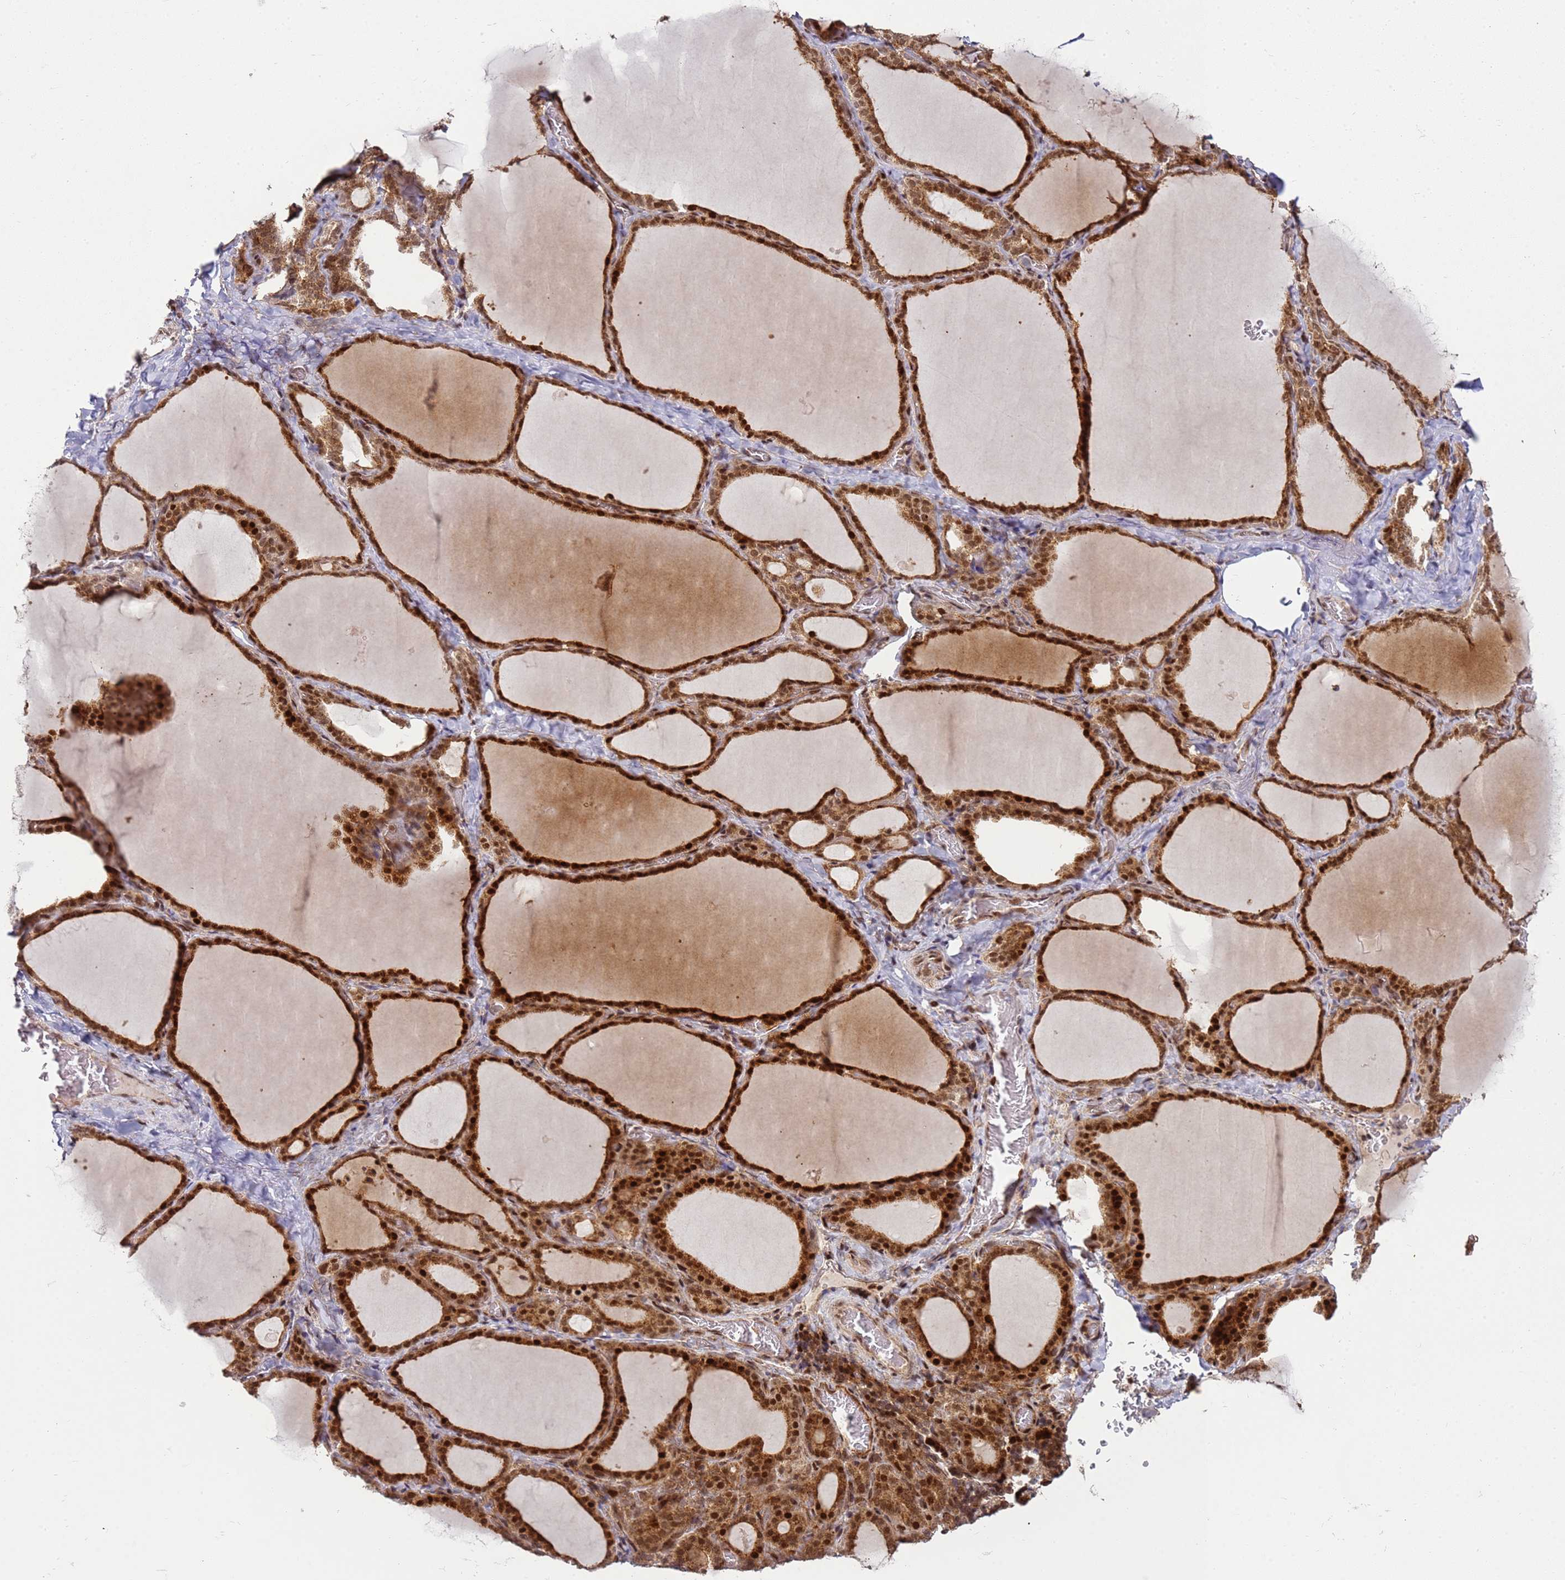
{"staining": {"intensity": "strong", "quantity": ">75%", "location": "cytoplasmic/membranous,nuclear"}, "tissue": "thyroid gland", "cell_type": "Glandular cells", "image_type": "normal", "snomed": [{"axis": "morphology", "description": "Normal tissue, NOS"}, {"axis": "topography", "description": "Thyroid gland"}], "caption": "Thyroid gland stained for a protein shows strong cytoplasmic/membranous,nuclear positivity in glandular cells. (IHC, brightfield microscopy, high magnification).", "gene": "PEX14", "patient": {"sex": "female", "age": 39}}